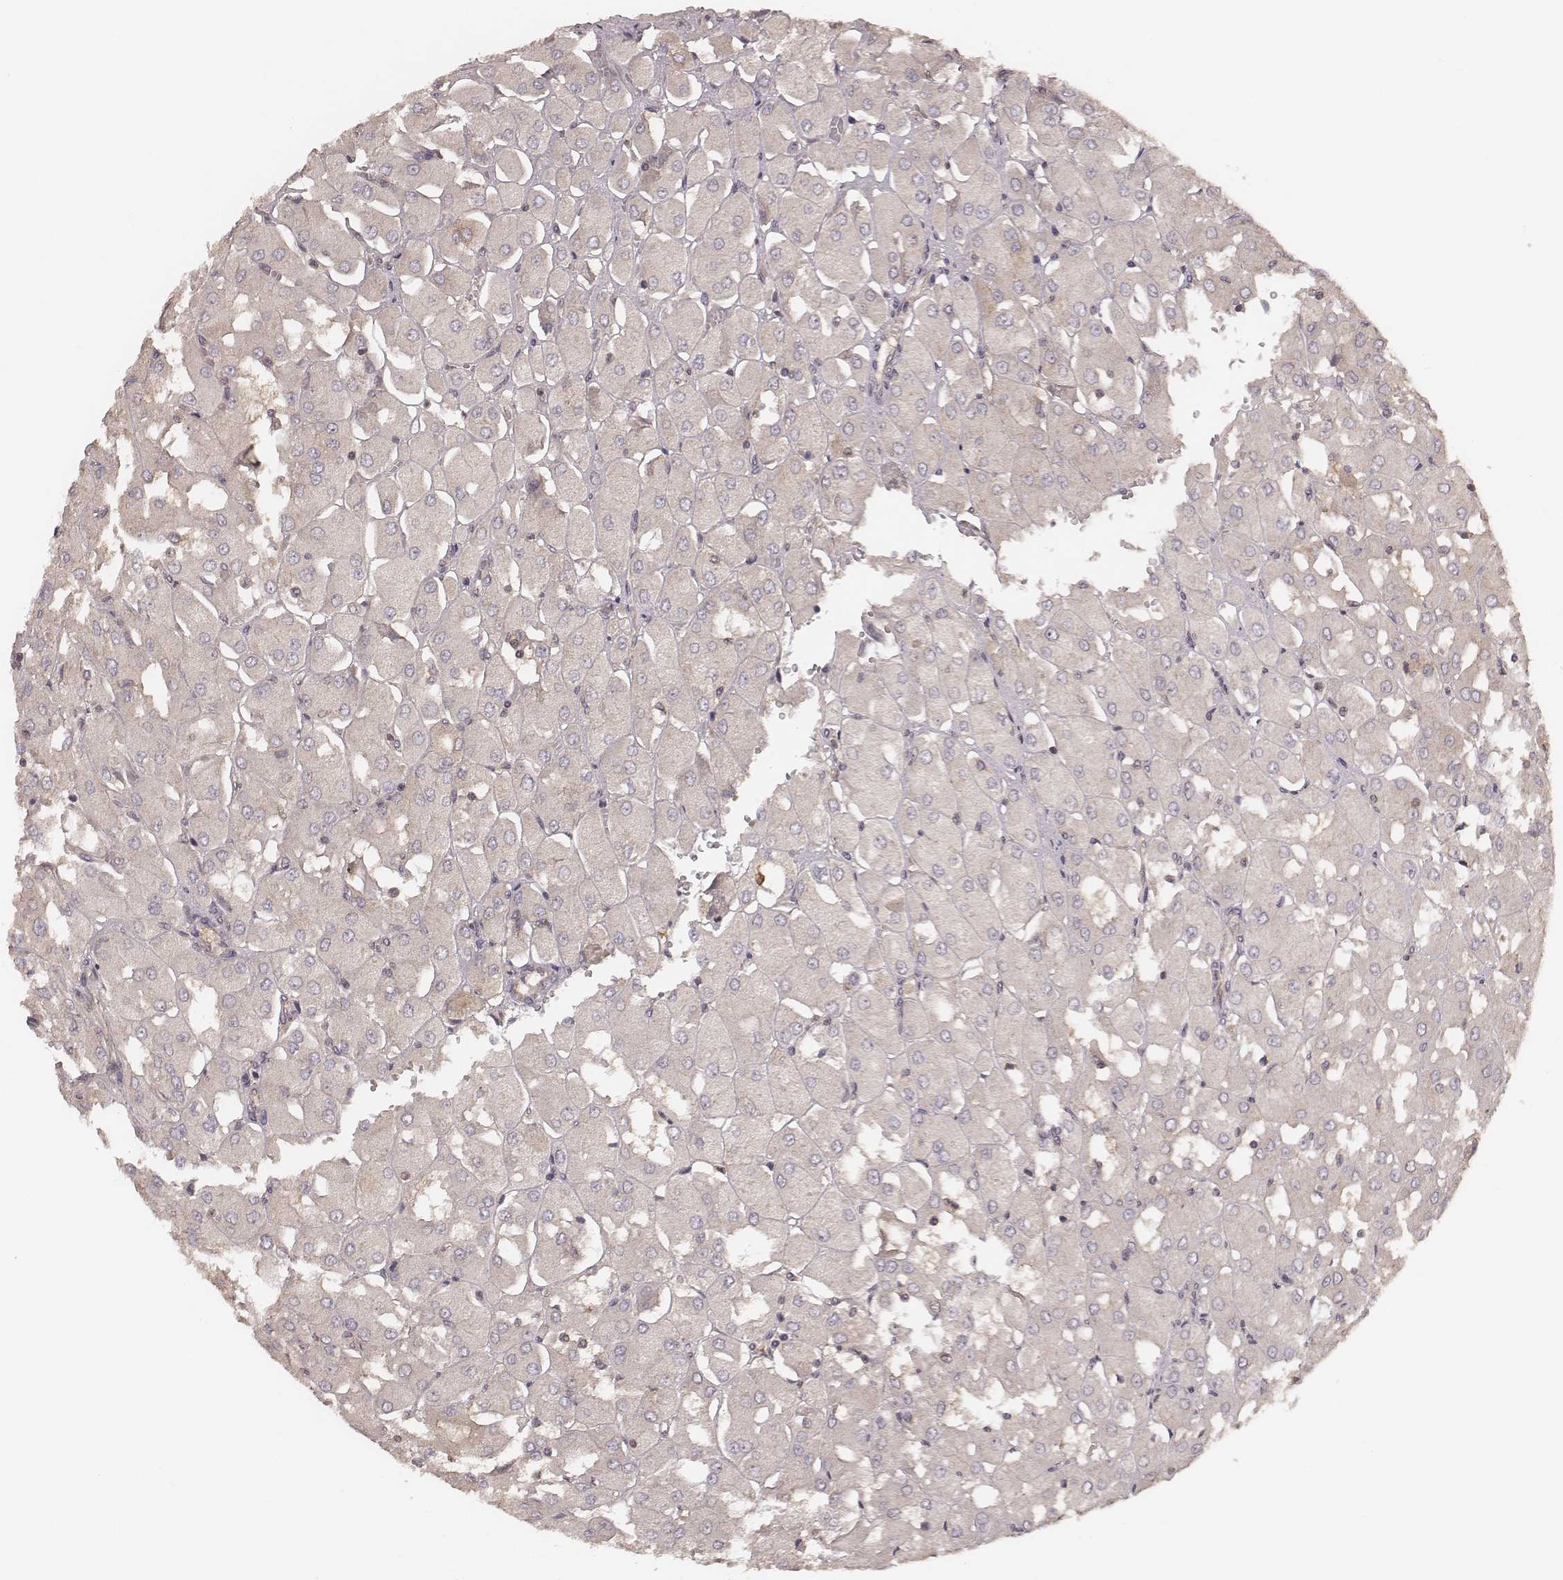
{"staining": {"intensity": "negative", "quantity": "none", "location": "none"}, "tissue": "renal cancer", "cell_type": "Tumor cells", "image_type": "cancer", "snomed": [{"axis": "morphology", "description": "Adenocarcinoma, NOS"}, {"axis": "topography", "description": "Kidney"}], "caption": "Immunohistochemistry micrograph of human adenocarcinoma (renal) stained for a protein (brown), which exhibits no expression in tumor cells.", "gene": "CARS1", "patient": {"sex": "male", "age": 72}}